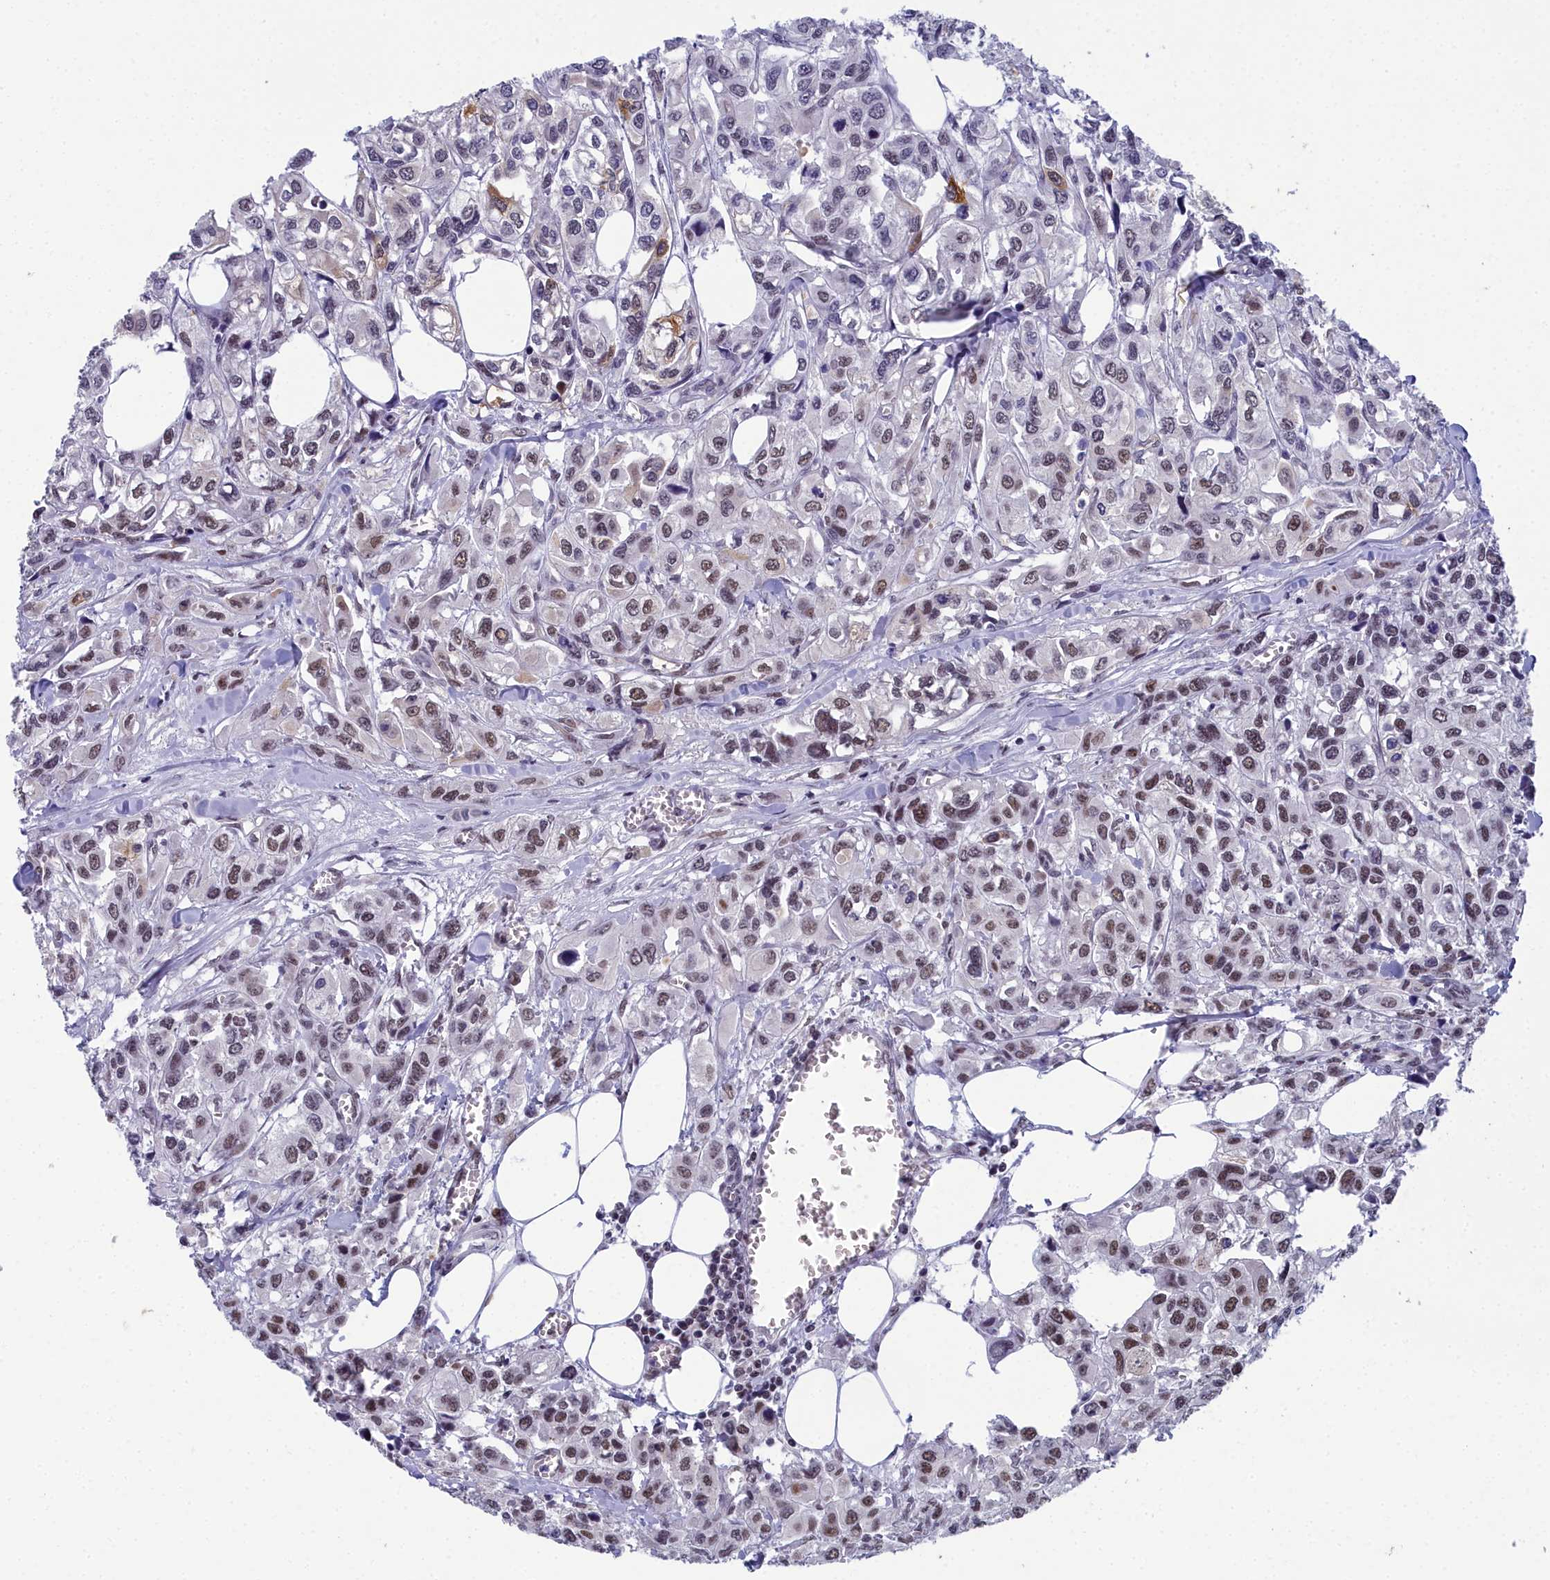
{"staining": {"intensity": "moderate", "quantity": "<25%", "location": "nuclear"}, "tissue": "urothelial cancer", "cell_type": "Tumor cells", "image_type": "cancer", "snomed": [{"axis": "morphology", "description": "Urothelial carcinoma, High grade"}, {"axis": "topography", "description": "Urinary bladder"}], "caption": "Human high-grade urothelial carcinoma stained for a protein (brown) exhibits moderate nuclear positive positivity in approximately <25% of tumor cells.", "gene": "CCDC97", "patient": {"sex": "male", "age": 67}}